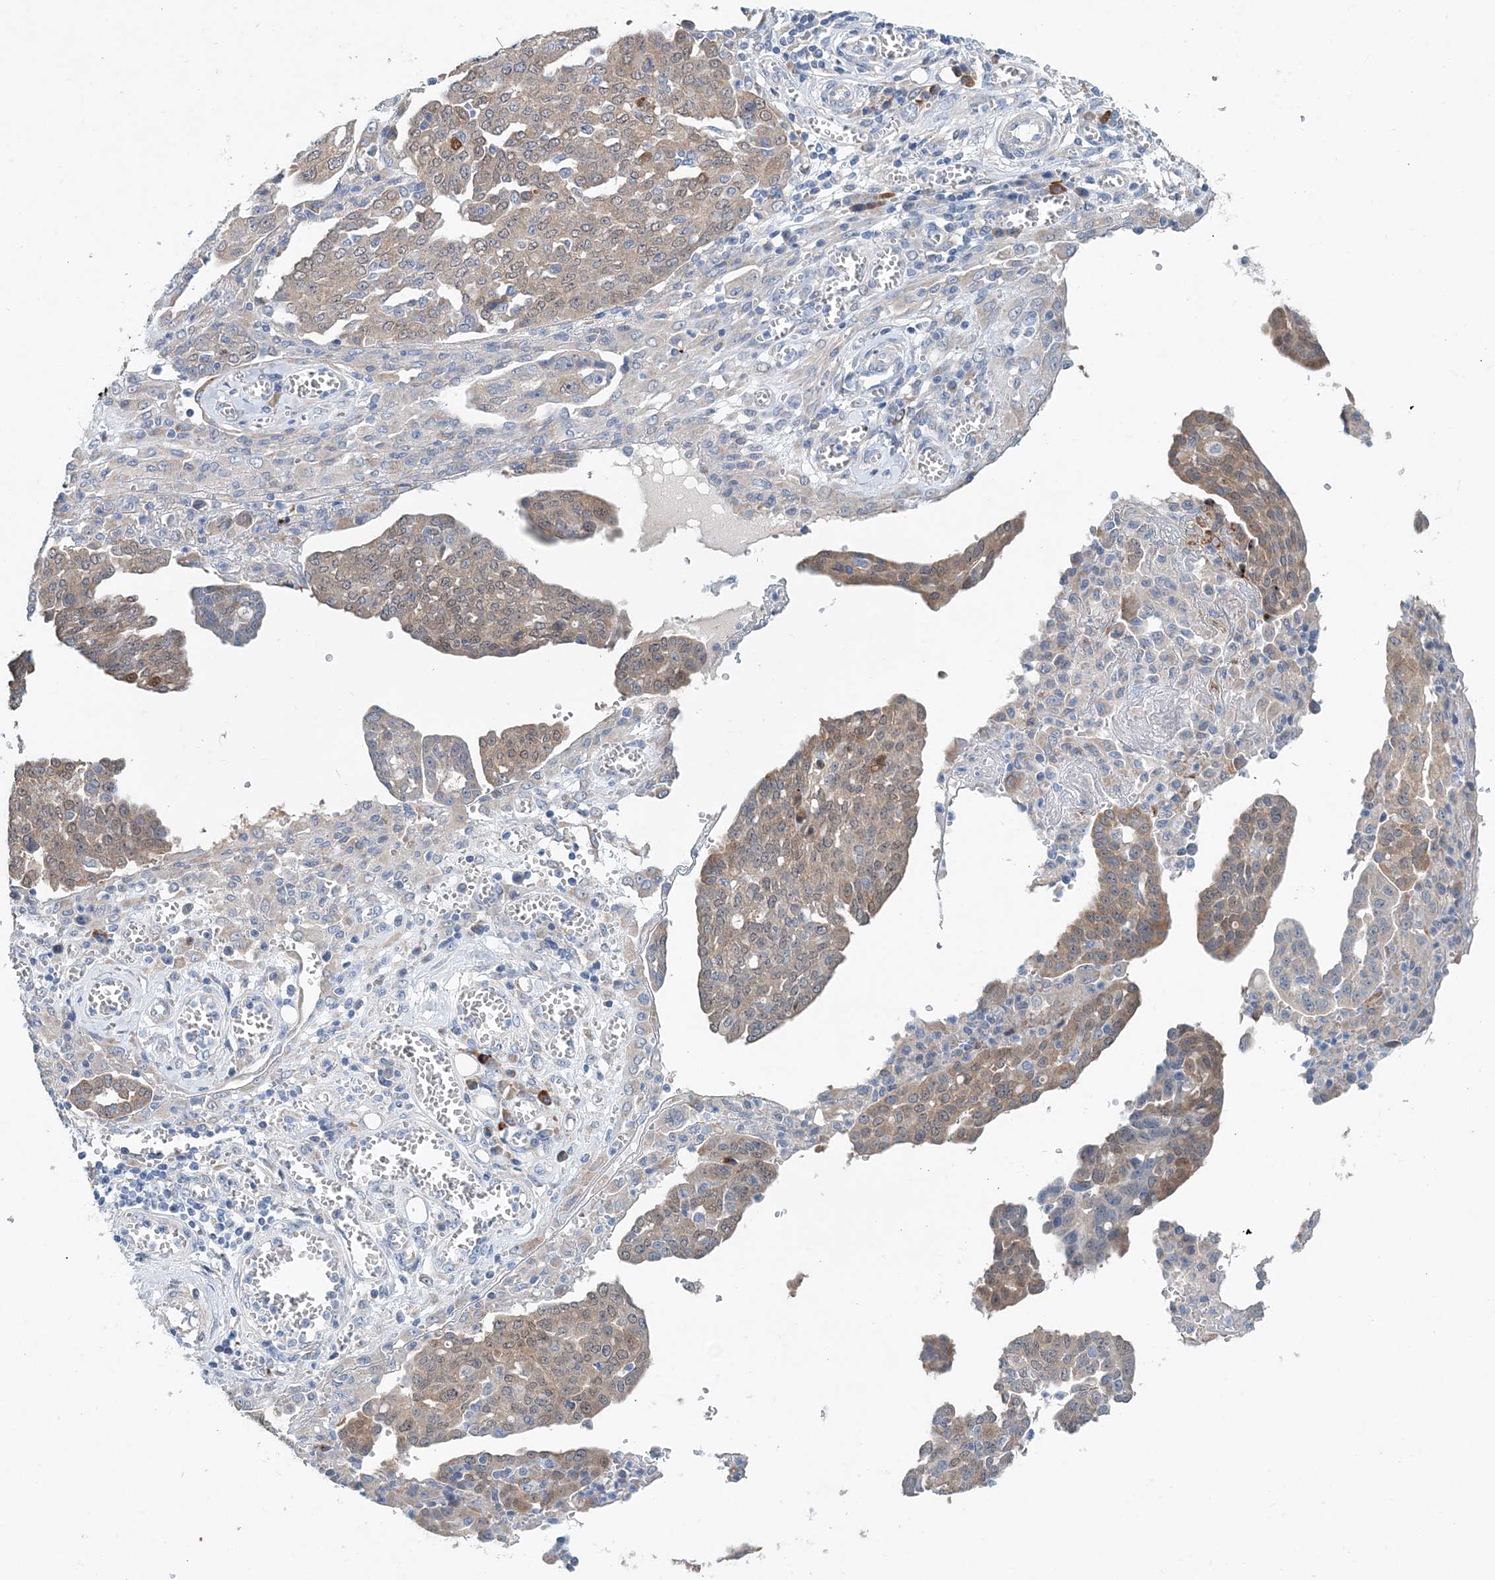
{"staining": {"intensity": "weak", "quantity": "25%-75%", "location": "cytoplasmic/membranous"}, "tissue": "ovarian cancer", "cell_type": "Tumor cells", "image_type": "cancer", "snomed": [{"axis": "morphology", "description": "Cystadenocarcinoma, serous, NOS"}, {"axis": "topography", "description": "Soft tissue"}, {"axis": "topography", "description": "Ovary"}], "caption": "Protein expression analysis of human ovarian cancer reveals weak cytoplasmic/membranous positivity in approximately 25%-75% of tumor cells.", "gene": "PFN2", "patient": {"sex": "female", "age": 57}}